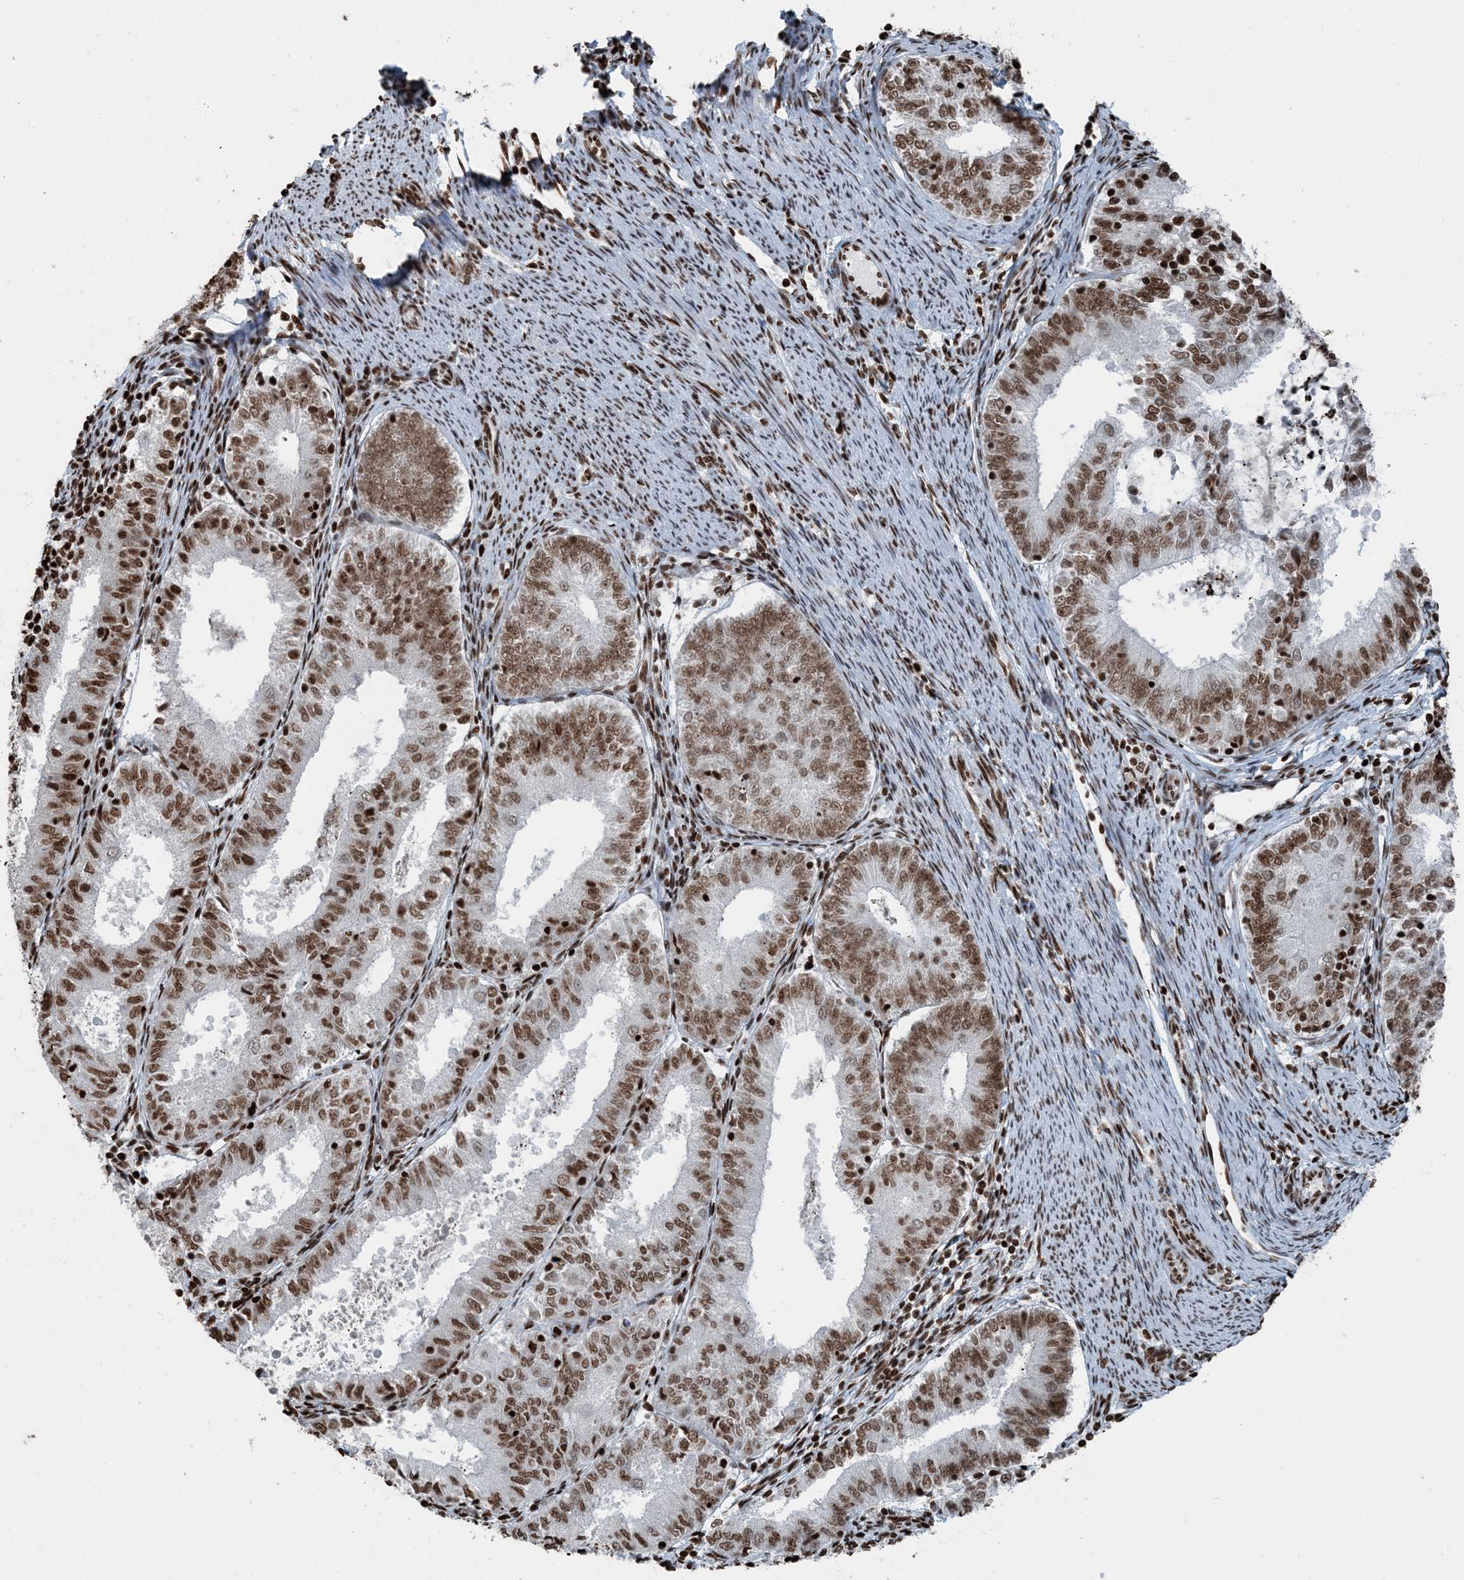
{"staining": {"intensity": "moderate", "quantity": ">75%", "location": "nuclear"}, "tissue": "endometrial cancer", "cell_type": "Tumor cells", "image_type": "cancer", "snomed": [{"axis": "morphology", "description": "Adenocarcinoma, NOS"}, {"axis": "topography", "description": "Endometrium"}], "caption": "Endometrial cancer (adenocarcinoma) tissue shows moderate nuclear expression in approximately >75% of tumor cells, visualized by immunohistochemistry. The protein of interest is shown in brown color, while the nuclei are stained blue.", "gene": "H3-3B", "patient": {"sex": "female", "age": 57}}